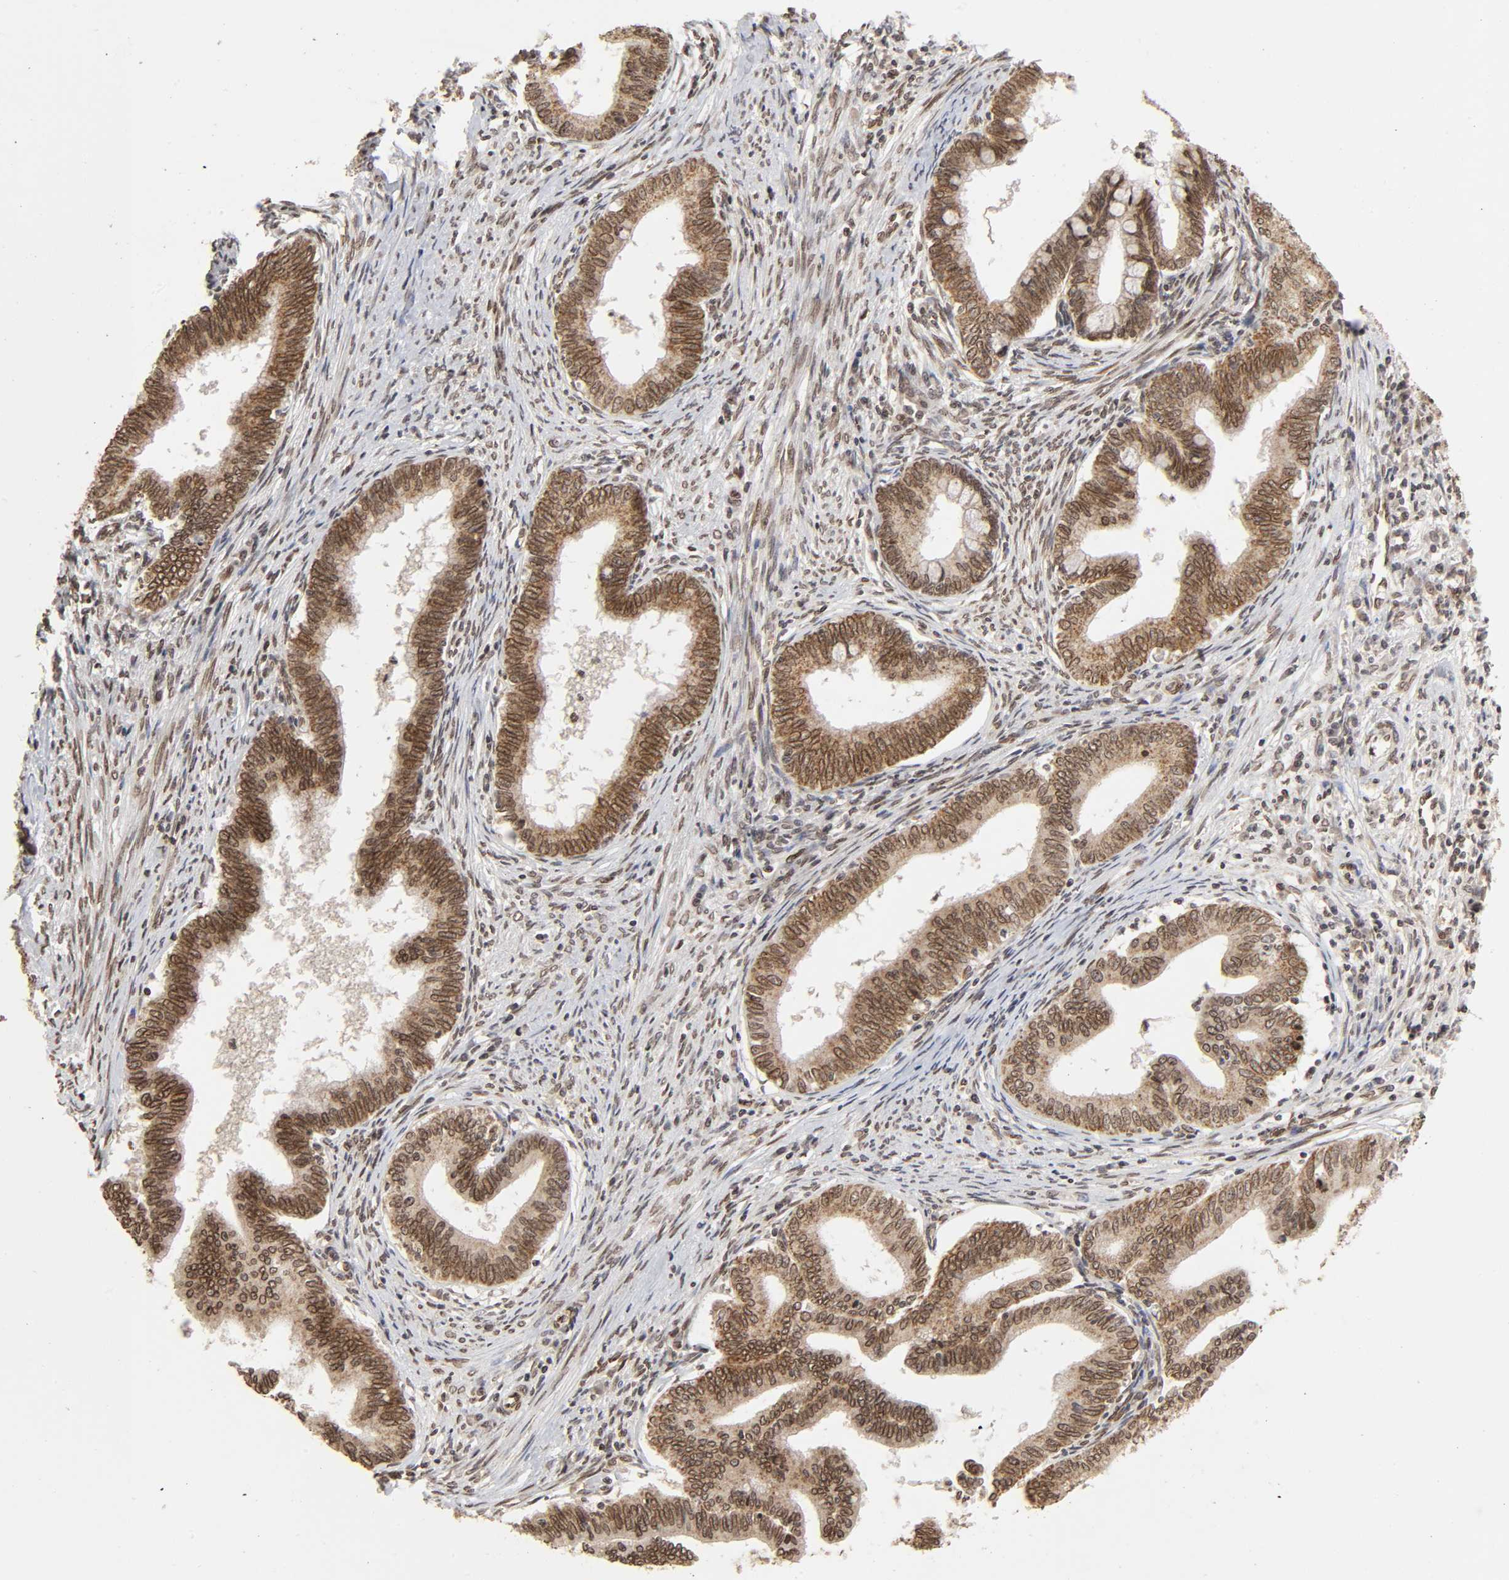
{"staining": {"intensity": "moderate", "quantity": ">75%", "location": "cytoplasmic/membranous,nuclear"}, "tissue": "cervical cancer", "cell_type": "Tumor cells", "image_type": "cancer", "snomed": [{"axis": "morphology", "description": "Adenocarcinoma, NOS"}, {"axis": "topography", "description": "Cervix"}], "caption": "Protein analysis of cervical adenocarcinoma tissue shows moderate cytoplasmic/membranous and nuclear expression in approximately >75% of tumor cells.", "gene": "MLLT6", "patient": {"sex": "female", "age": 36}}